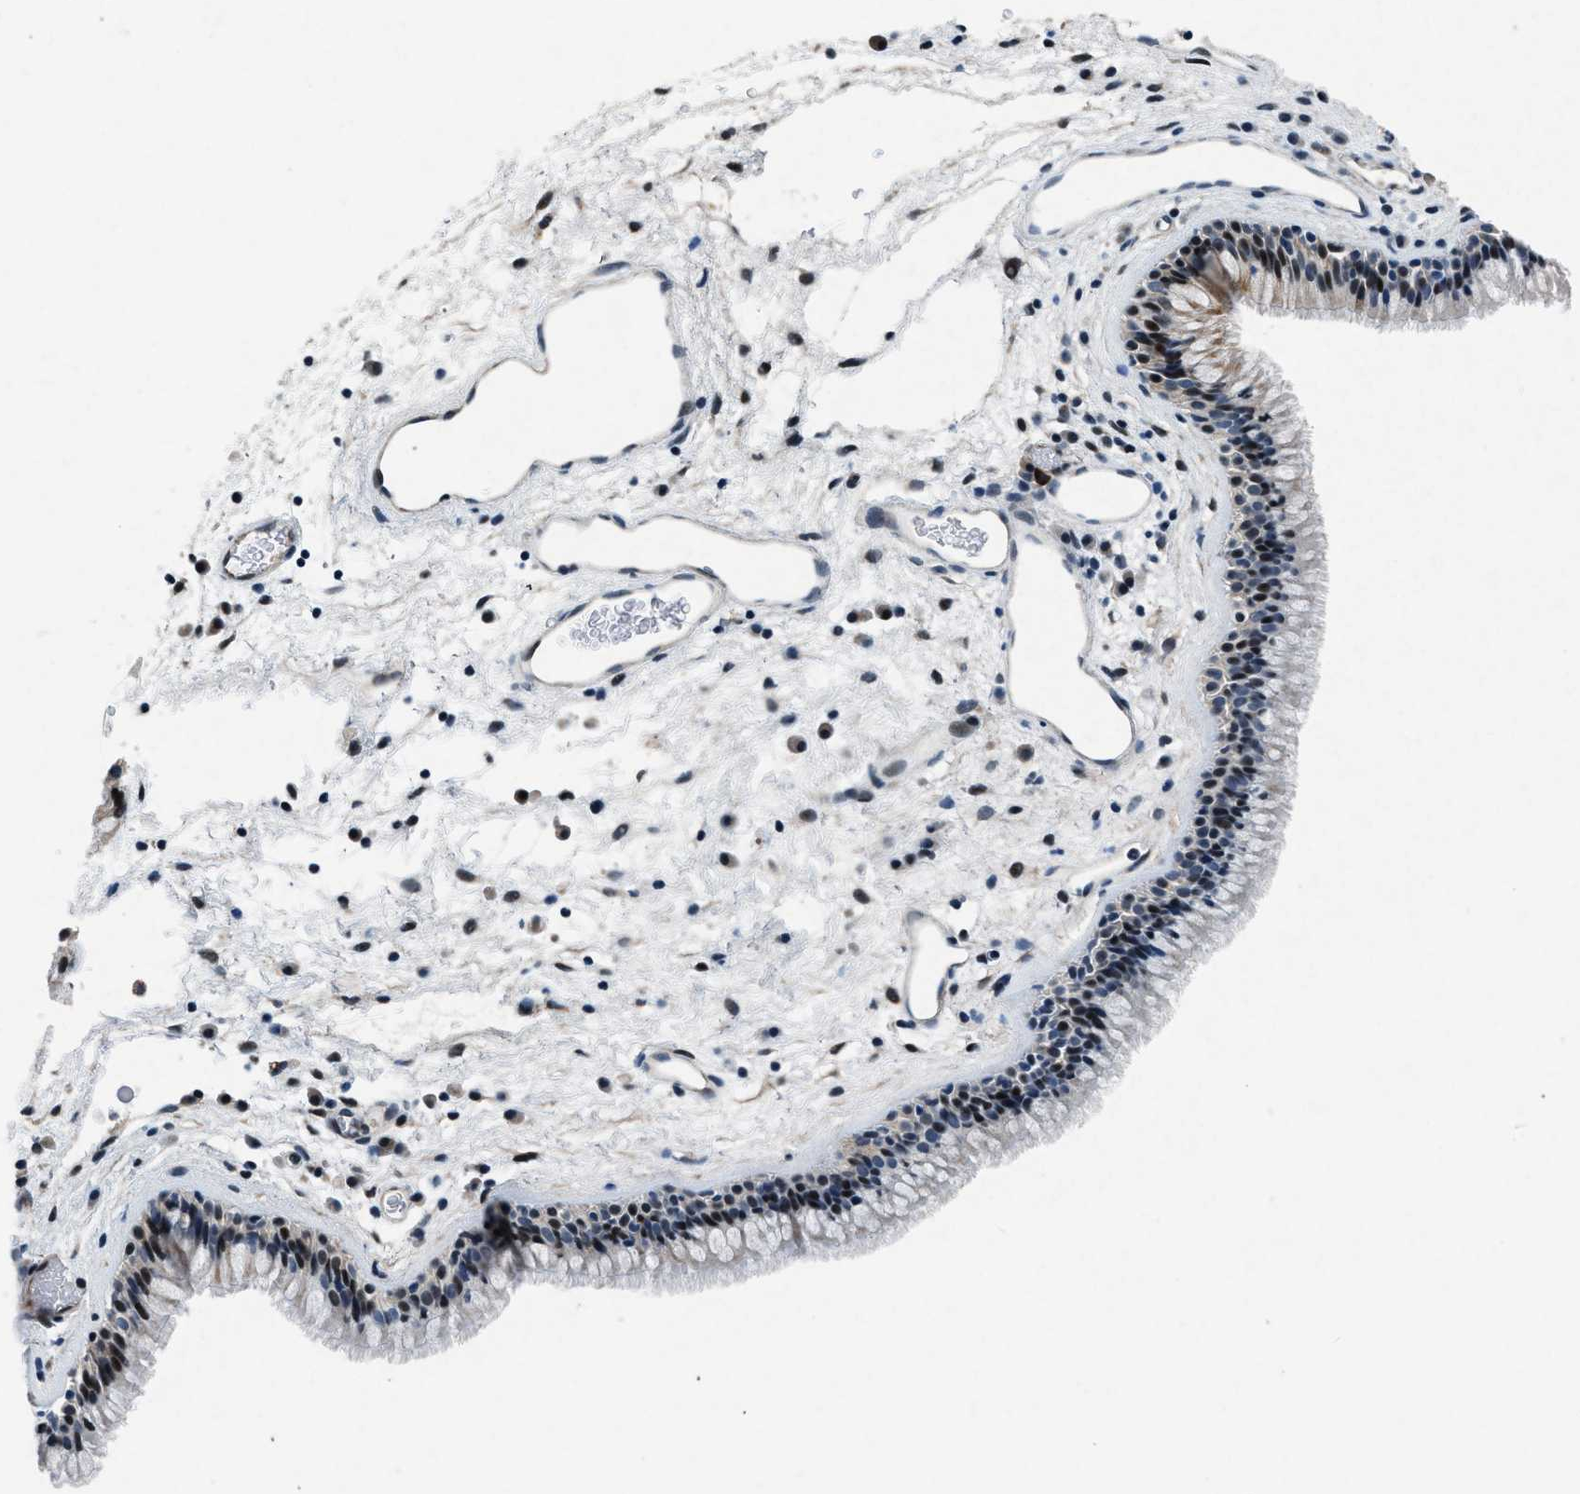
{"staining": {"intensity": "moderate", "quantity": "25%-75%", "location": "nuclear"}, "tissue": "nasopharynx", "cell_type": "Respiratory epithelial cells", "image_type": "normal", "snomed": [{"axis": "morphology", "description": "Normal tissue, NOS"}, {"axis": "morphology", "description": "Inflammation, NOS"}, {"axis": "topography", "description": "Nasopharynx"}], "caption": "This is a photomicrograph of immunohistochemistry (IHC) staining of benign nasopharynx, which shows moderate positivity in the nuclear of respiratory epithelial cells.", "gene": "PHLDA1", "patient": {"sex": "male", "age": 48}}